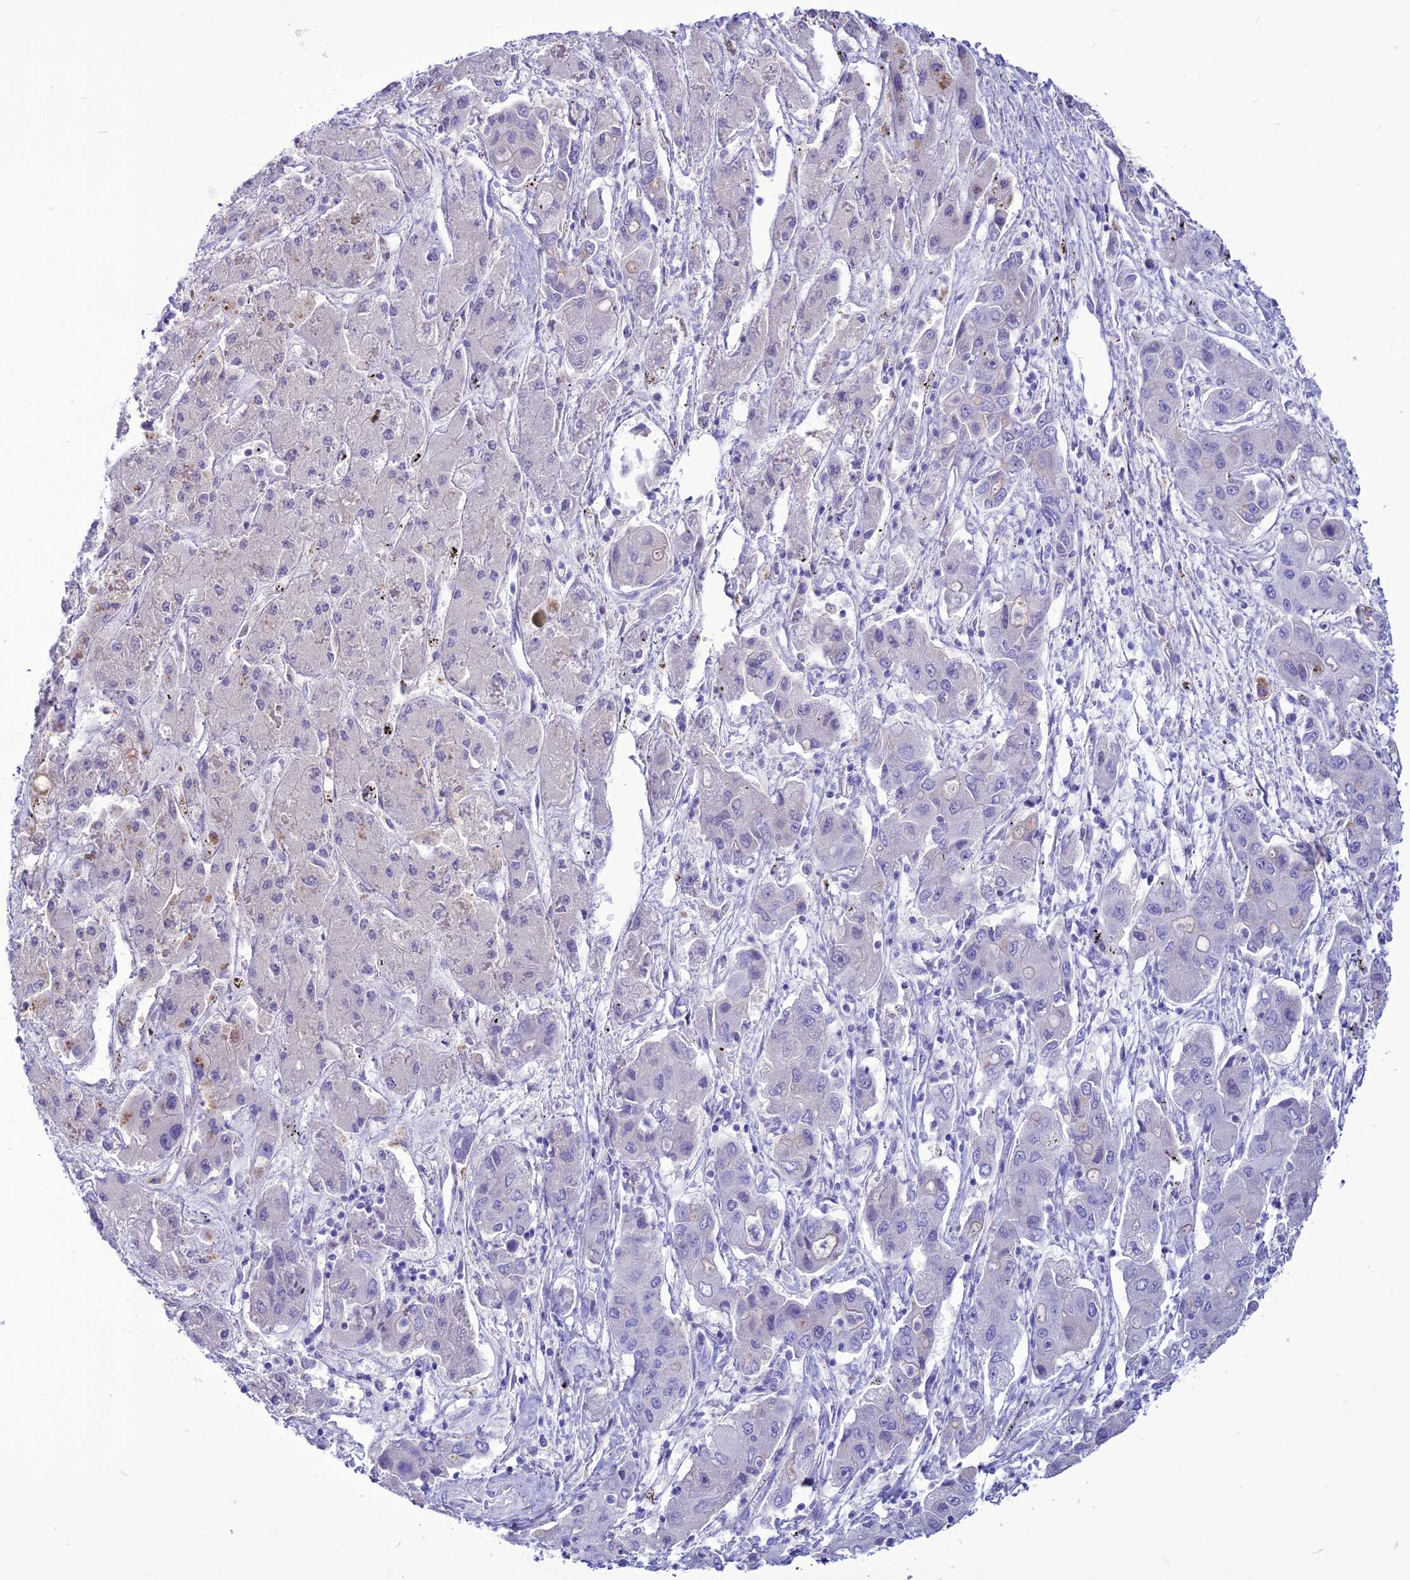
{"staining": {"intensity": "negative", "quantity": "none", "location": "none"}, "tissue": "liver cancer", "cell_type": "Tumor cells", "image_type": "cancer", "snomed": [{"axis": "morphology", "description": "Cholangiocarcinoma"}, {"axis": "topography", "description": "Liver"}], "caption": "IHC histopathology image of human liver cholangiocarcinoma stained for a protein (brown), which demonstrates no staining in tumor cells.", "gene": "CLEC2L", "patient": {"sex": "male", "age": 67}}